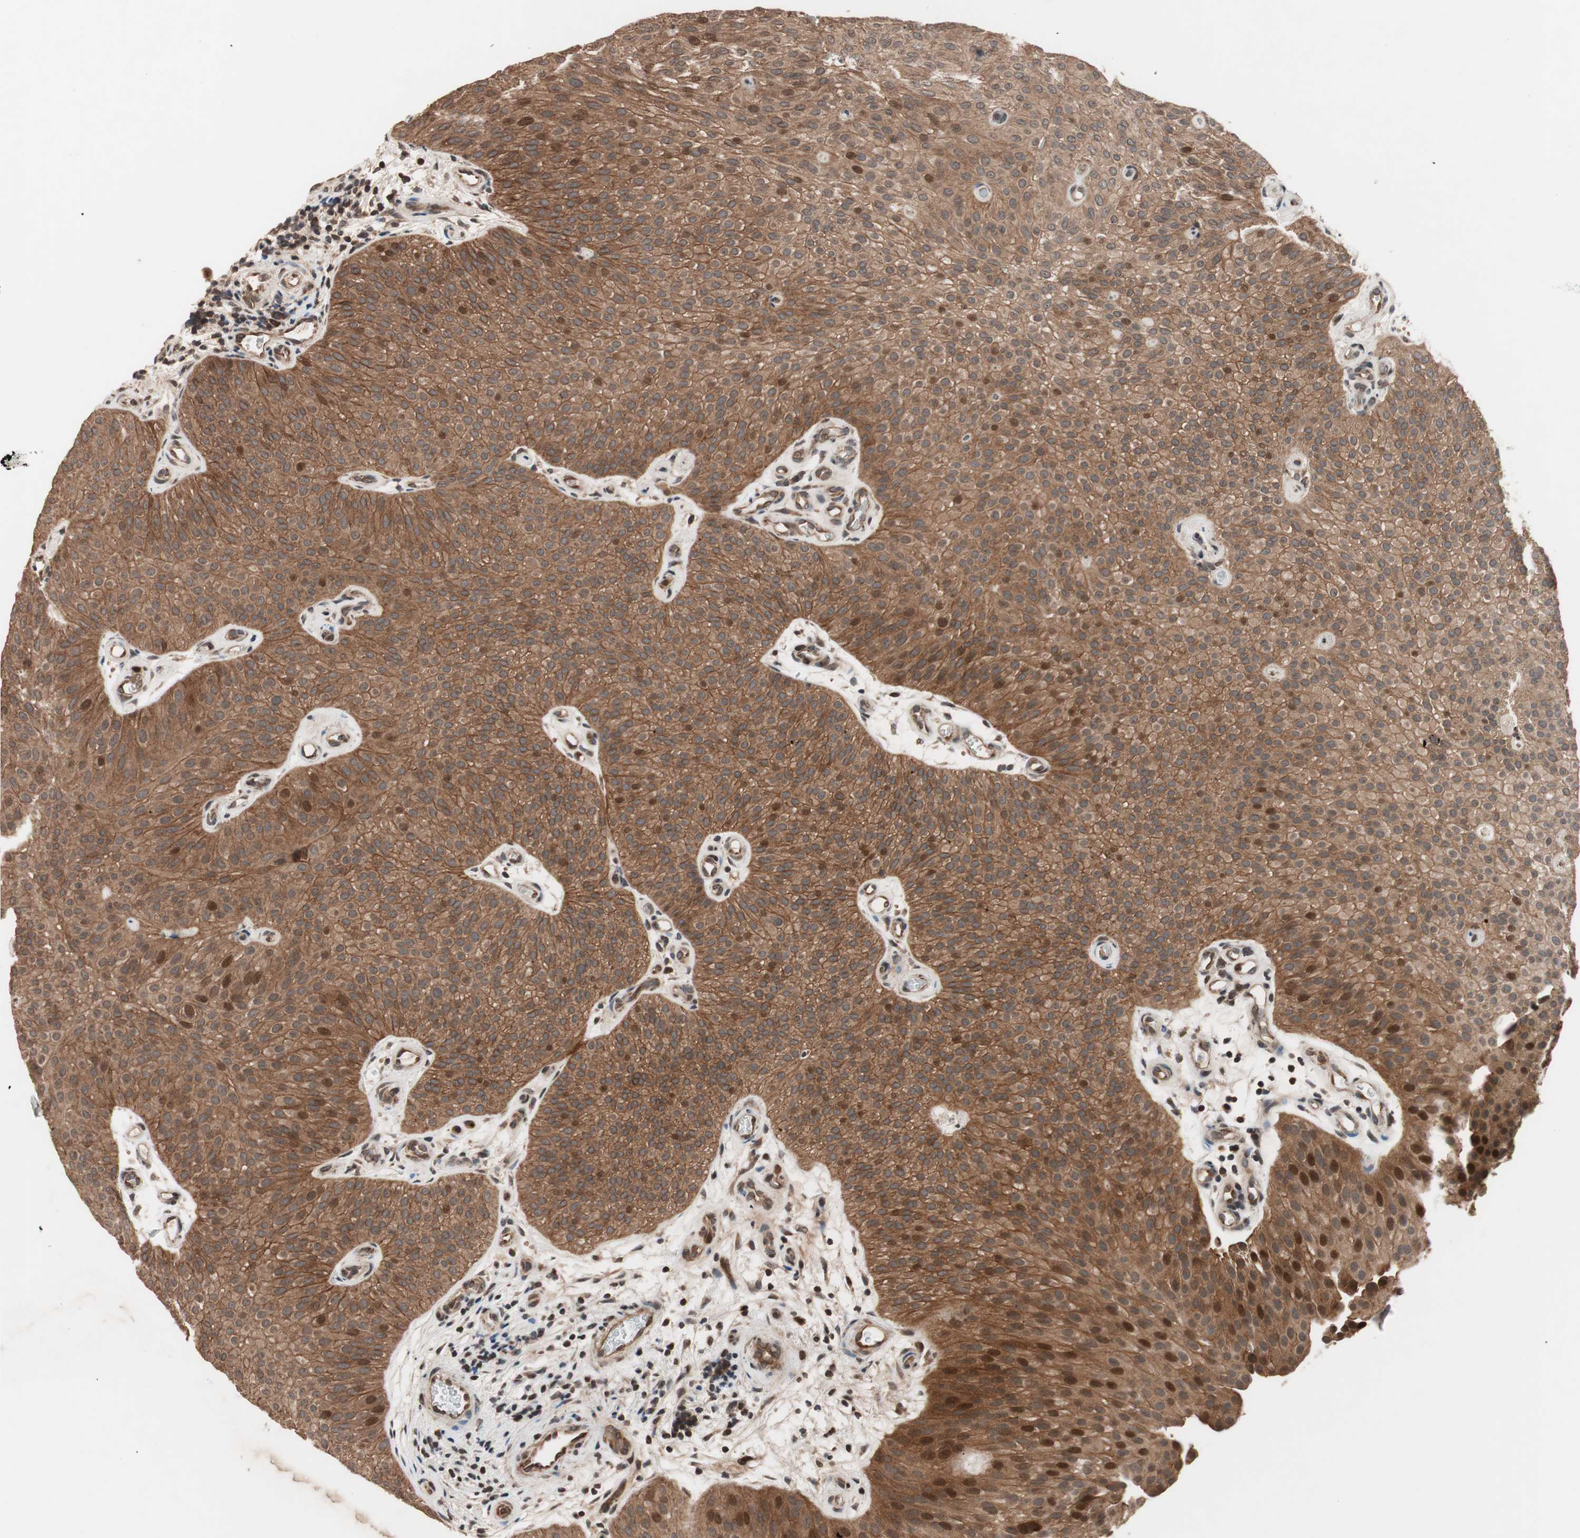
{"staining": {"intensity": "strong", "quantity": ">75%", "location": "cytoplasmic/membranous,nuclear"}, "tissue": "urothelial cancer", "cell_type": "Tumor cells", "image_type": "cancer", "snomed": [{"axis": "morphology", "description": "Urothelial carcinoma, Low grade"}, {"axis": "topography", "description": "Urinary bladder"}], "caption": "Immunohistochemical staining of human urothelial carcinoma (low-grade) displays strong cytoplasmic/membranous and nuclear protein expression in about >75% of tumor cells.", "gene": "NF2", "patient": {"sex": "female", "age": 60}}